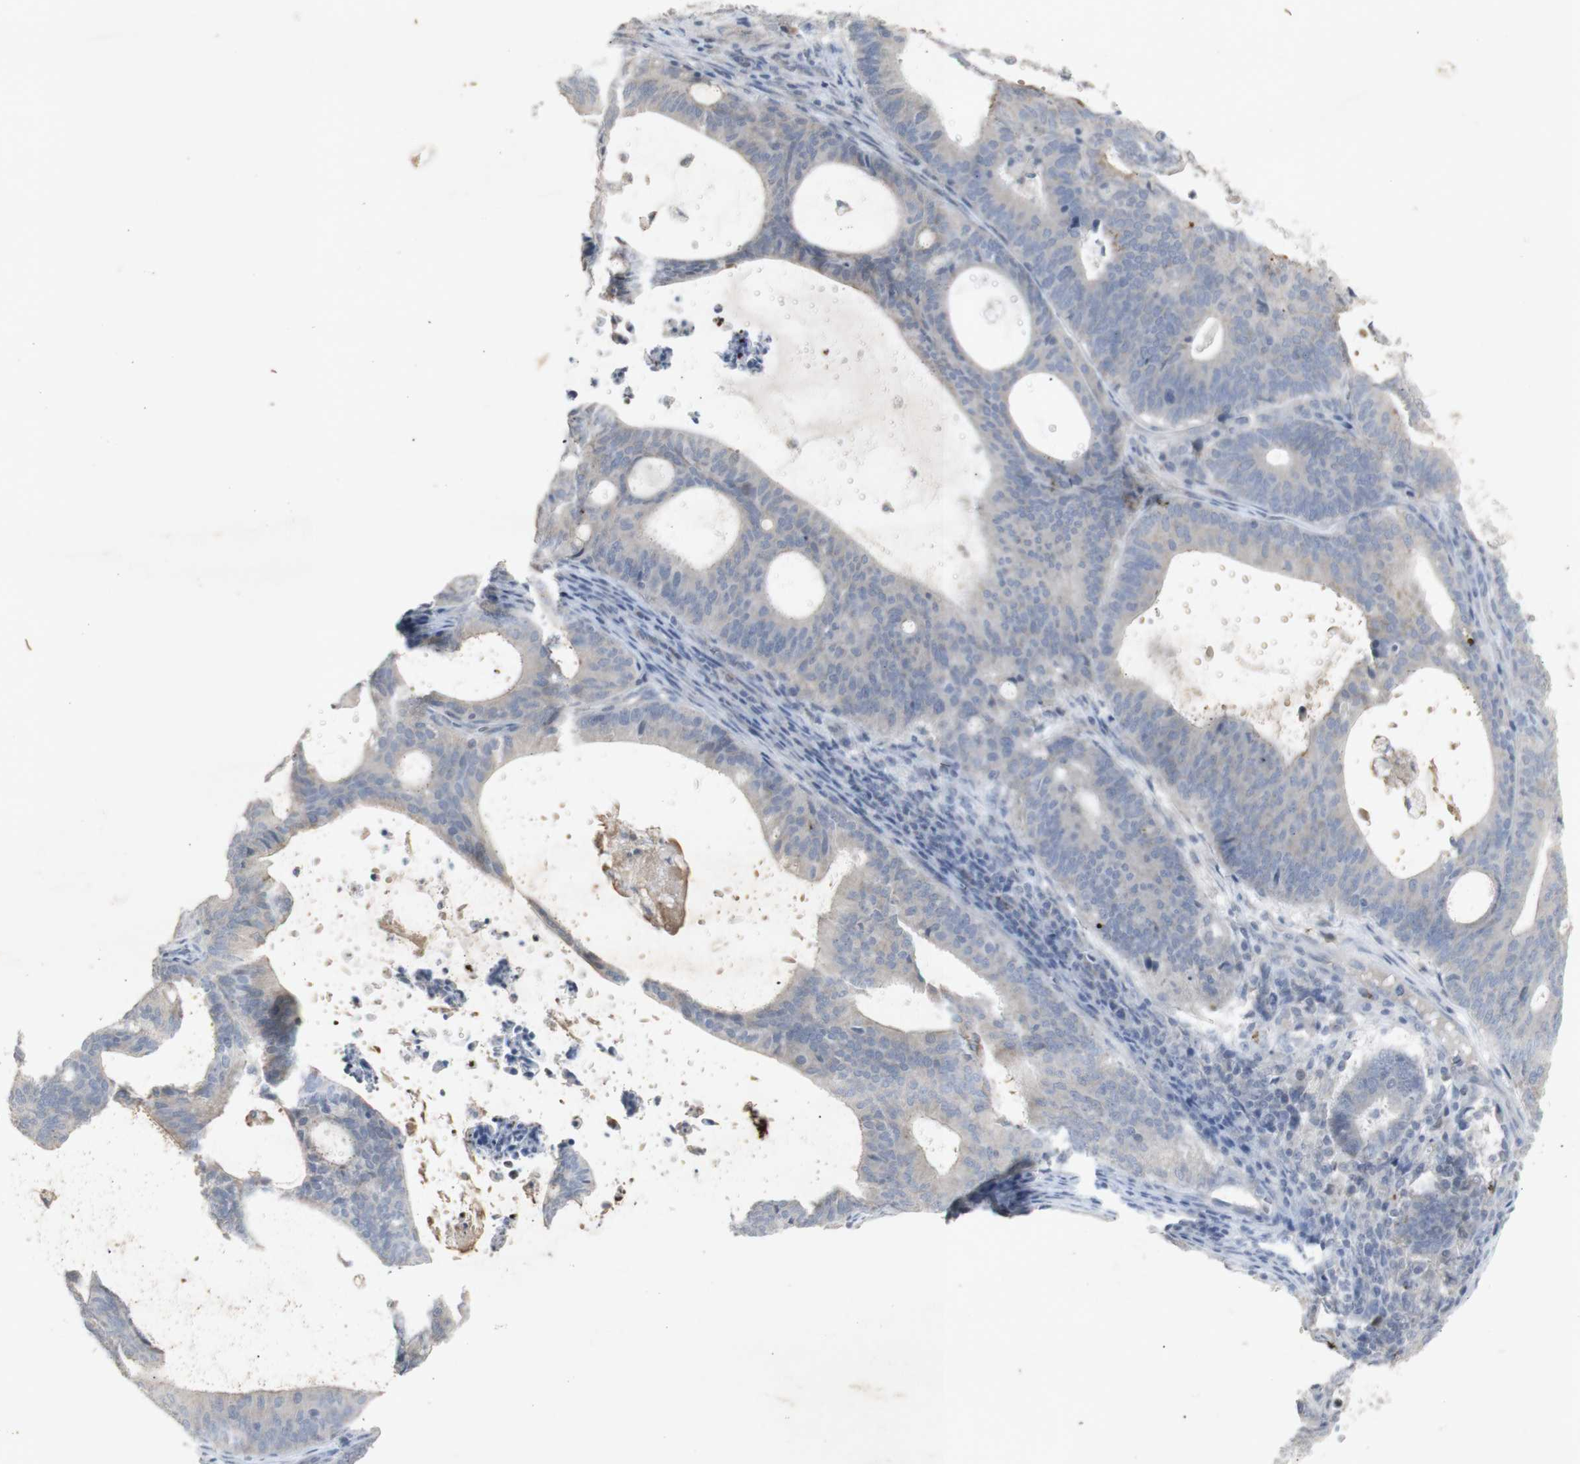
{"staining": {"intensity": "negative", "quantity": "none", "location": "none"}, "tissue": "endometrial cancer", "cell_type": "Tumor cells", "image_type": "cancer", "snomed": [{"axis": "morphology", "description": "Adenocarcinoma, NOS"}, {"axis": "topography", "description": "Uterus"}], "caption": "IHC histopathology image of neoplastic tissue: human endometrial cancer (adenocarcinoma) stained with DAB (3,3'-diaminobenzidine) demonstrates no significant protein expression in tumor cells.", "gene": "INS", "patient": {"sex": "female", "age": 83}}